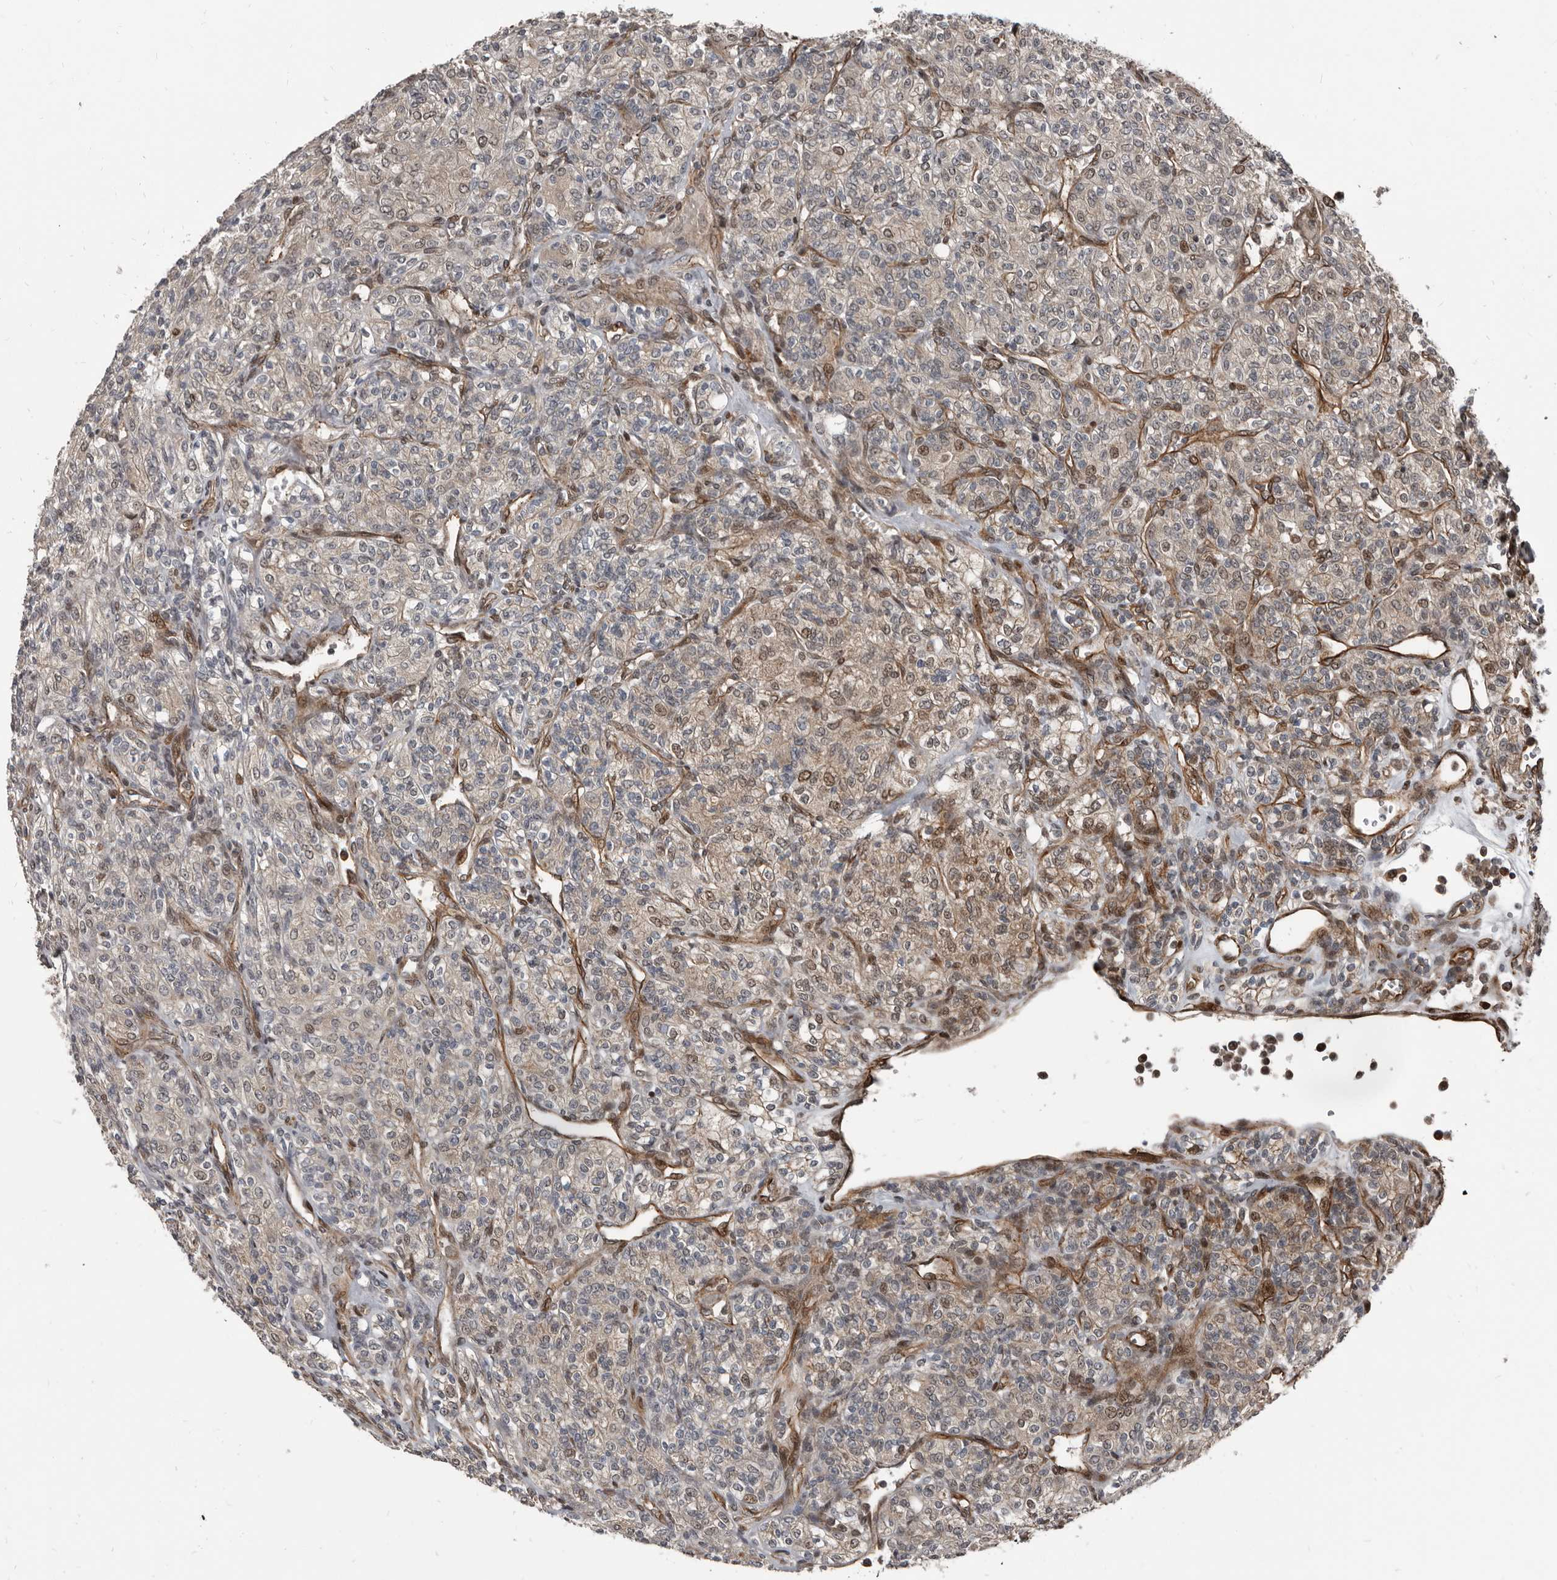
{"staining": {"intensity": "weak", "quantity": "<25%", "location": "cytoplasmic/membranous,nuclear"}, "tissue": "renal cancer", "cell_type": "Tumor cells", "image_type": "cancer", "snomed": [{"axis": "morphology", "description": "Adenocarcinoma, NOS"}, {"axis": "topography", "description": "Kidney"}], "caption": "IHC micrograph of neoplastic tissue: human renal cancer (adenocarcinoma) stained with DAB shows no significant protein expression in tumor cells.", "gene": "CHD1L", "patient": {"sex": "male", "age": 77}}